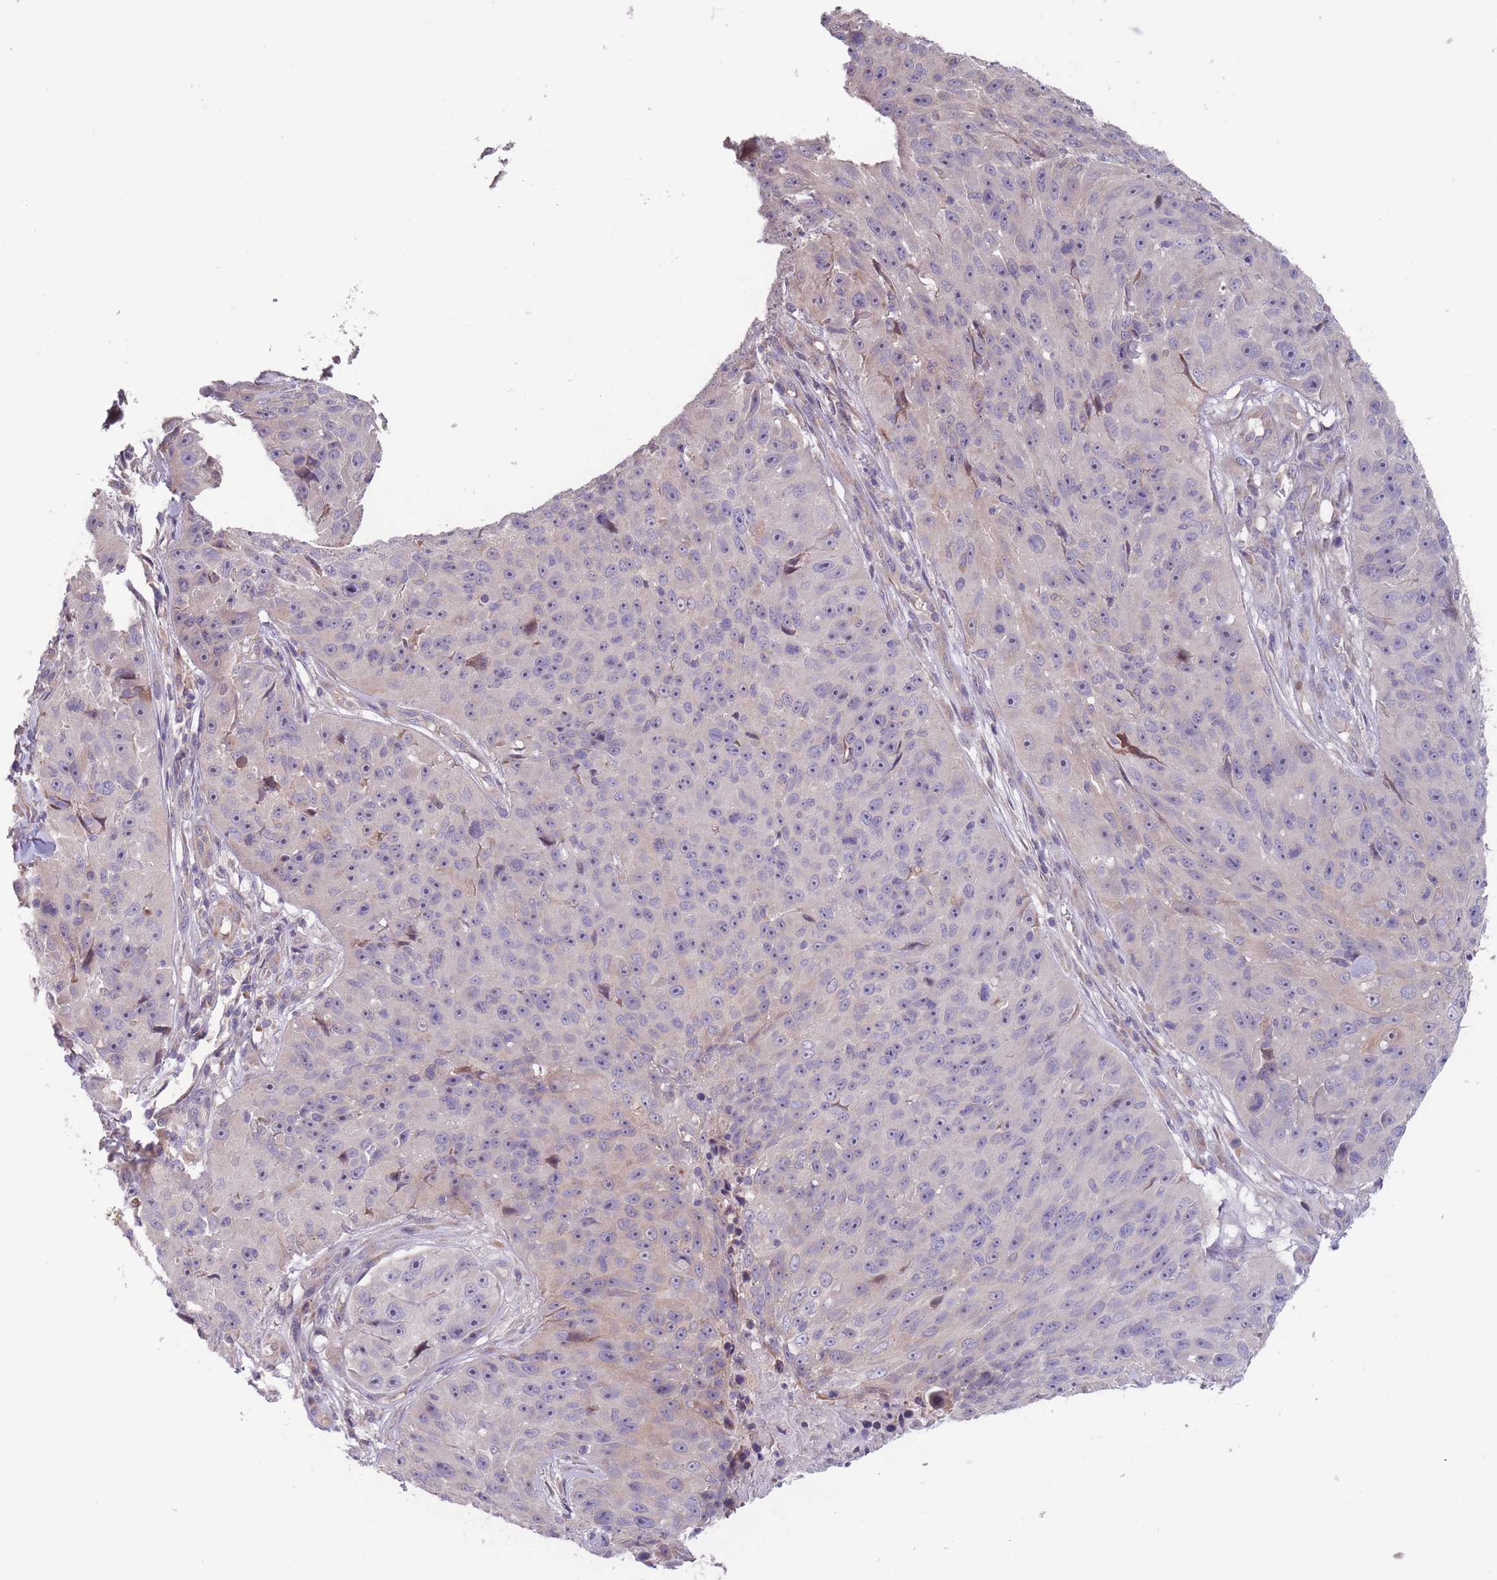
{"staining": {"intensity": "weak", "quantity": "<25%", "location": "cytoplasmic/membranous"}, "tissue": "skin cancer", "cell_type": "Tumor cells", "image_type": "cancer", "snomed": [{"axis": "morphology", "description": "Squamous cell carcinoma, NOS"}, {"axis": "topography", "description": "Skin"}], "caption": "Human skin cancer stained for a protein using immunohistochemistry (IHC) exhibits no expression in tumor cells.", "gene": "ITPKC", "patient": {"sex": "female", "age": 87}}